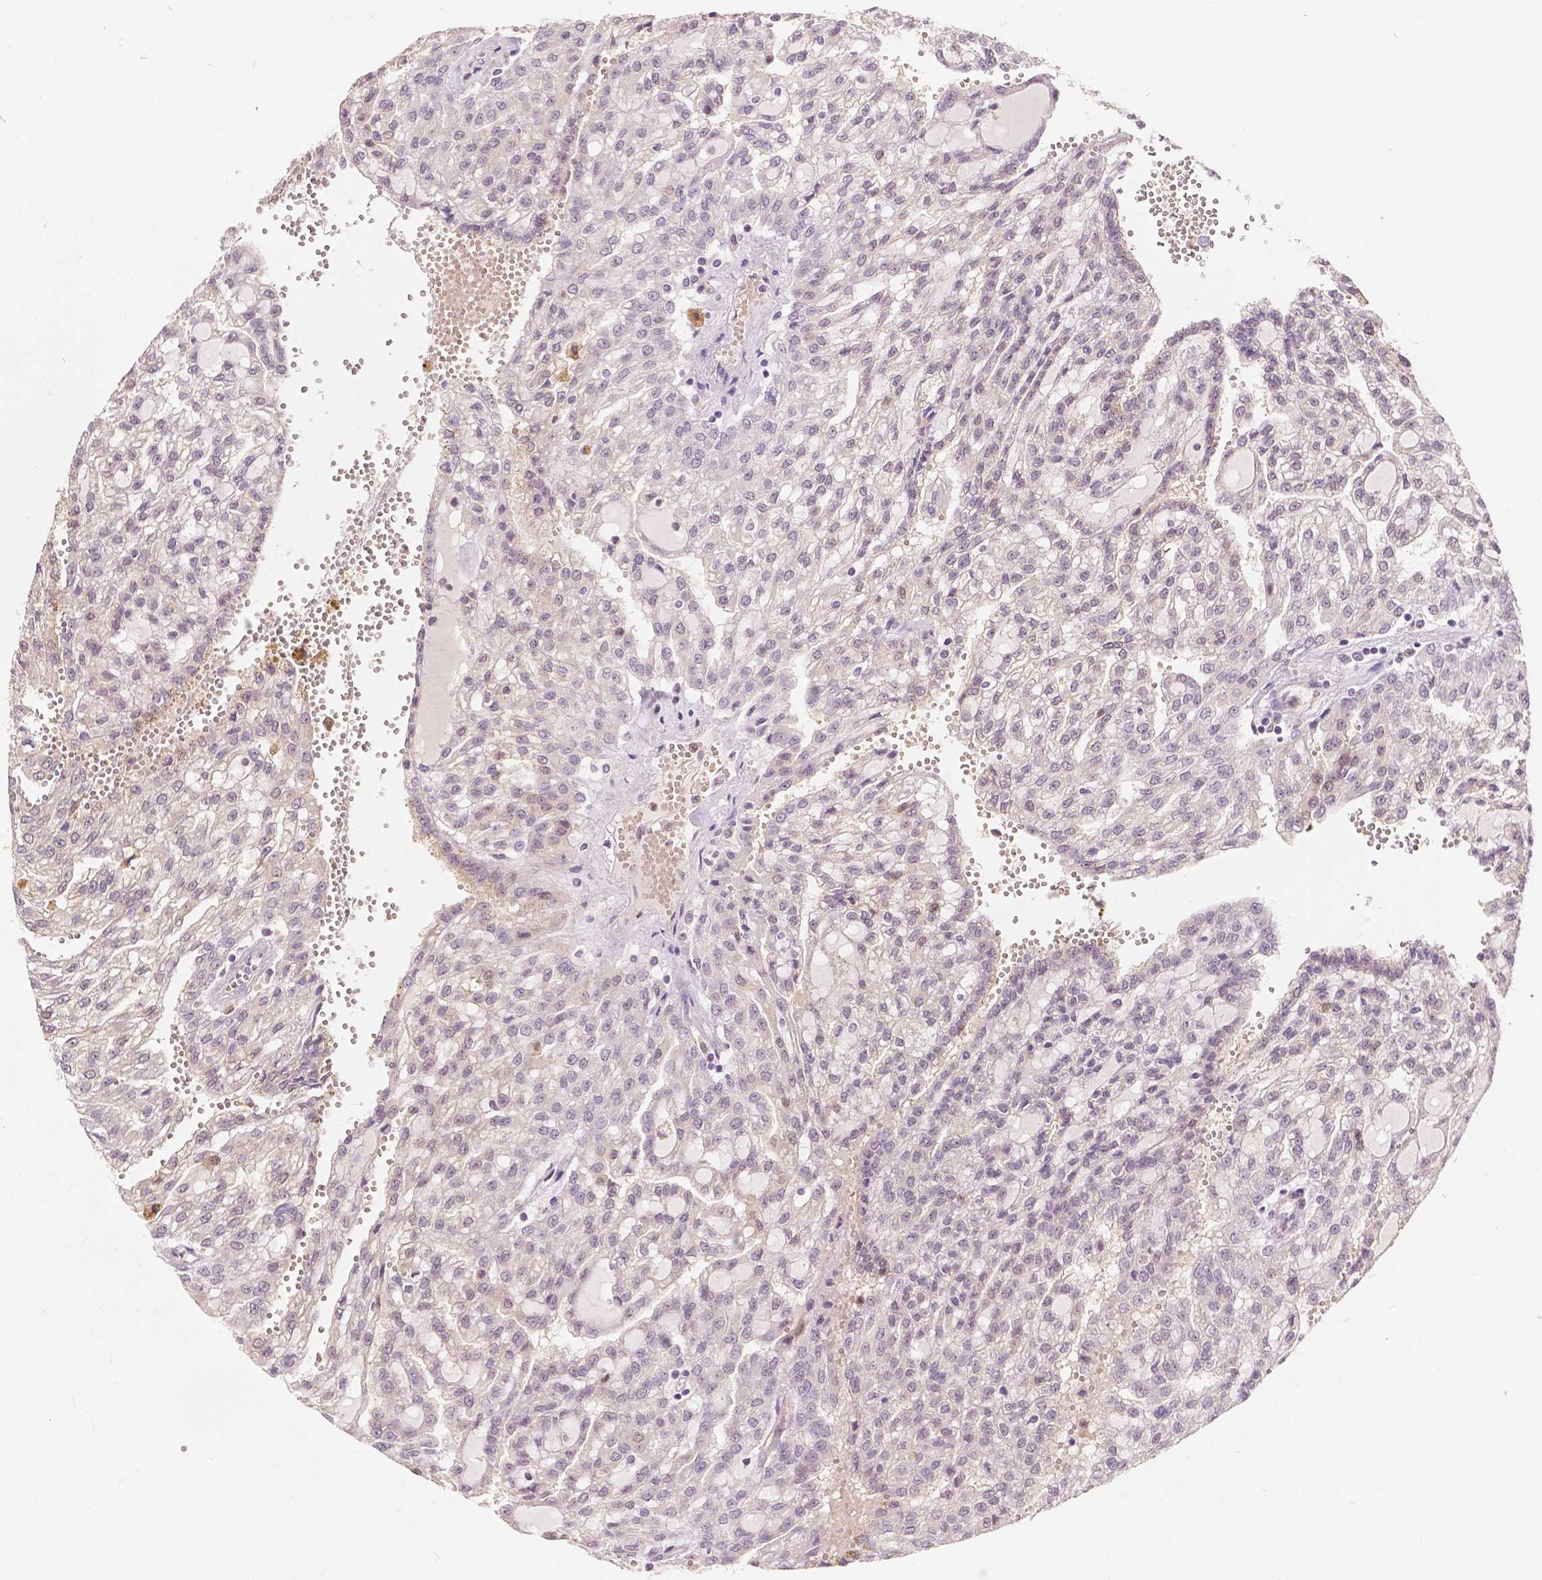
{"staining": {"intensity": "negative", "quantity": "none", "location": "none"}, "tissue": "renal cancer", "cell_type": "Tumor cells", "image_type": "cancer", "snomed": [{"axis": "morphology", "description": "Adenocarcinoma, NOS"}, {"axis": "topography", "description": "Kidney"}], "caption": "DAB (3,3'-diaminobenzidine) immunohistochemical staining of renal adenocarcinoma exhibits no significant staining in tumor cells.", "gene": "NAPRT", "patient": {"sex": "male", "age": 63}}